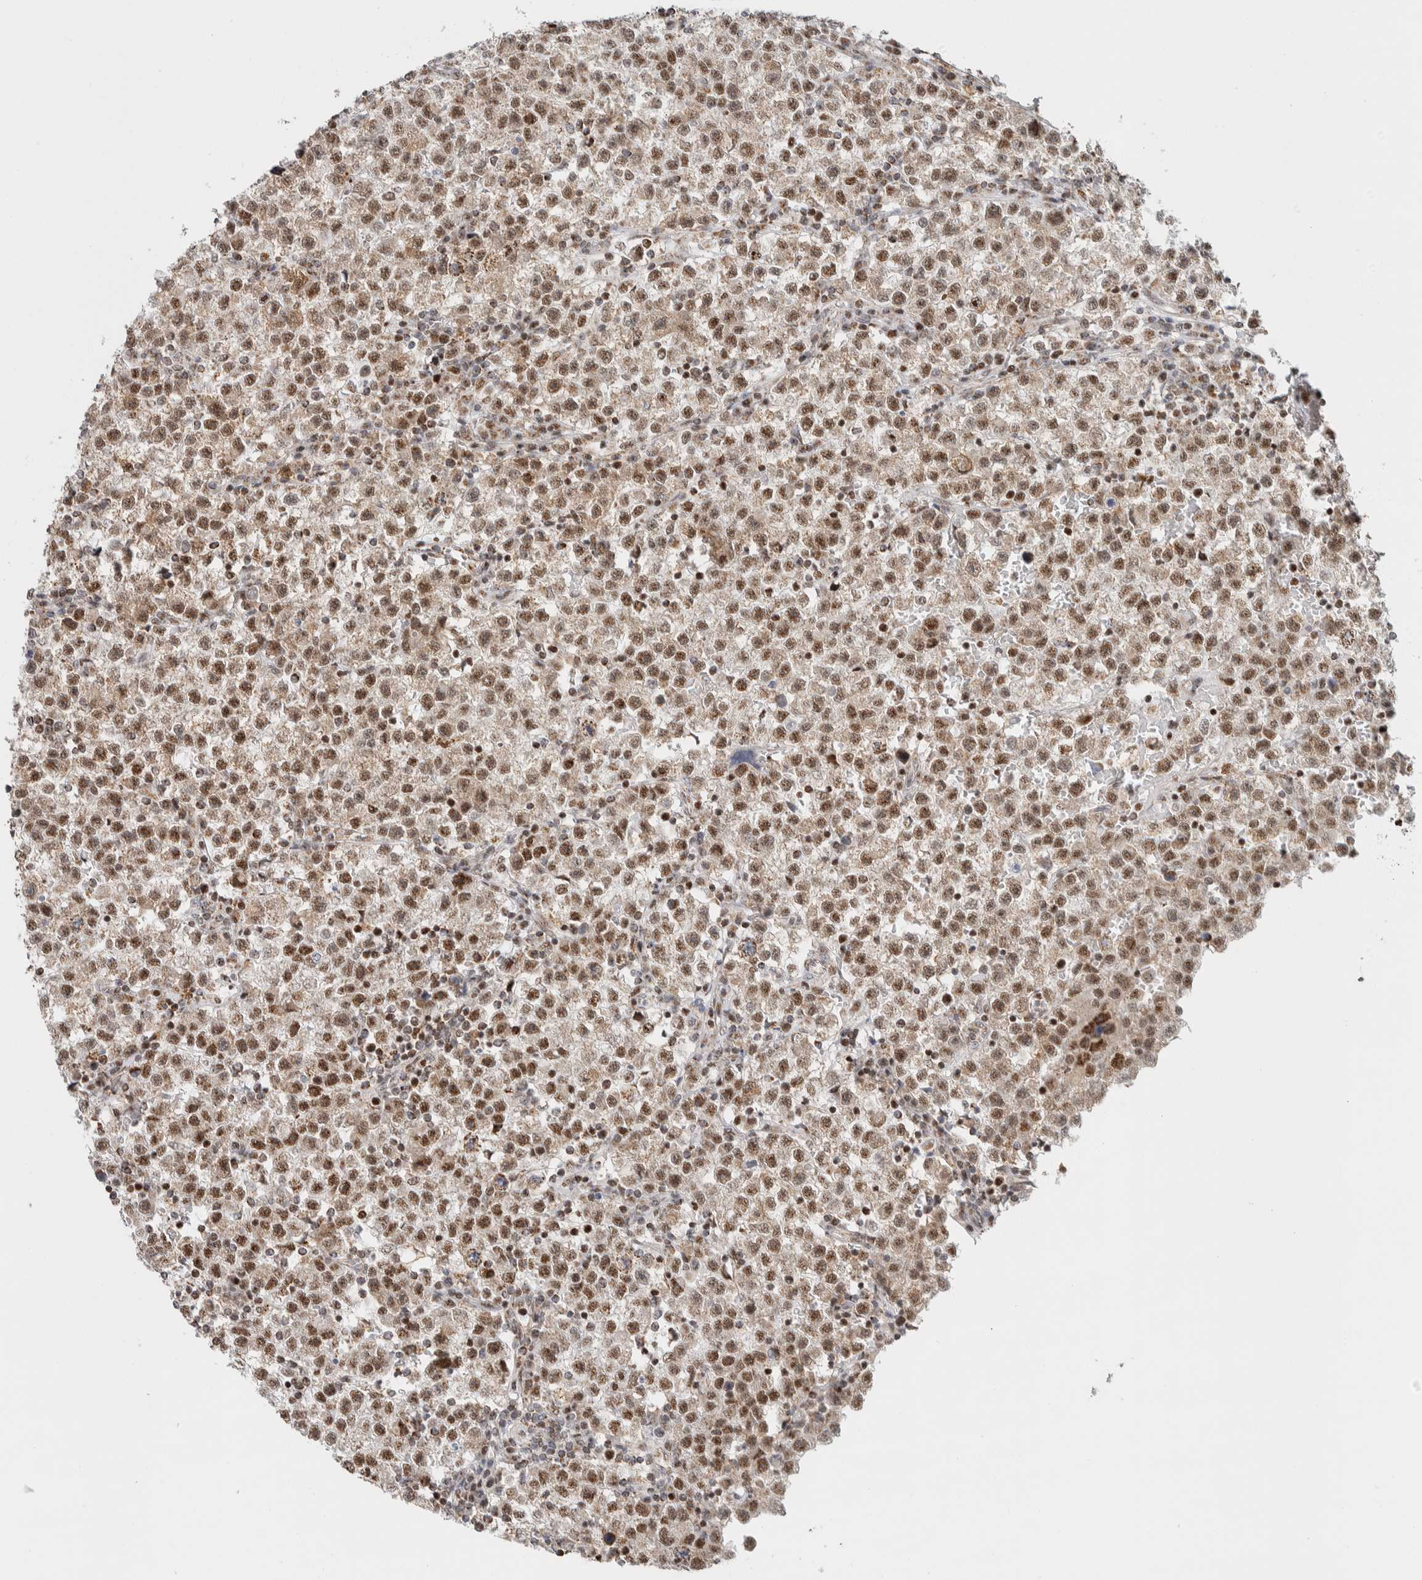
{"staining": {"intensity": "moderate", "quantity": ">75%", "location": "nuclear"}, "tissue": "testis cancer", "cell_type": "Tumor cells", "image_type": "cancer", "snomed": [{"axis": "morphology", "description": "Seminoma, NOS"}, {"axis": "topography", "description": "Testis"}], "caption": "IHC micrograph of testis cancer stained for a protein (brown), which shows medium levels of moderate nuclear positivity in approximately >75% of tumor cells.", "gene": "TSPAN32", "patient": {"sex": "male", "age": 22}}